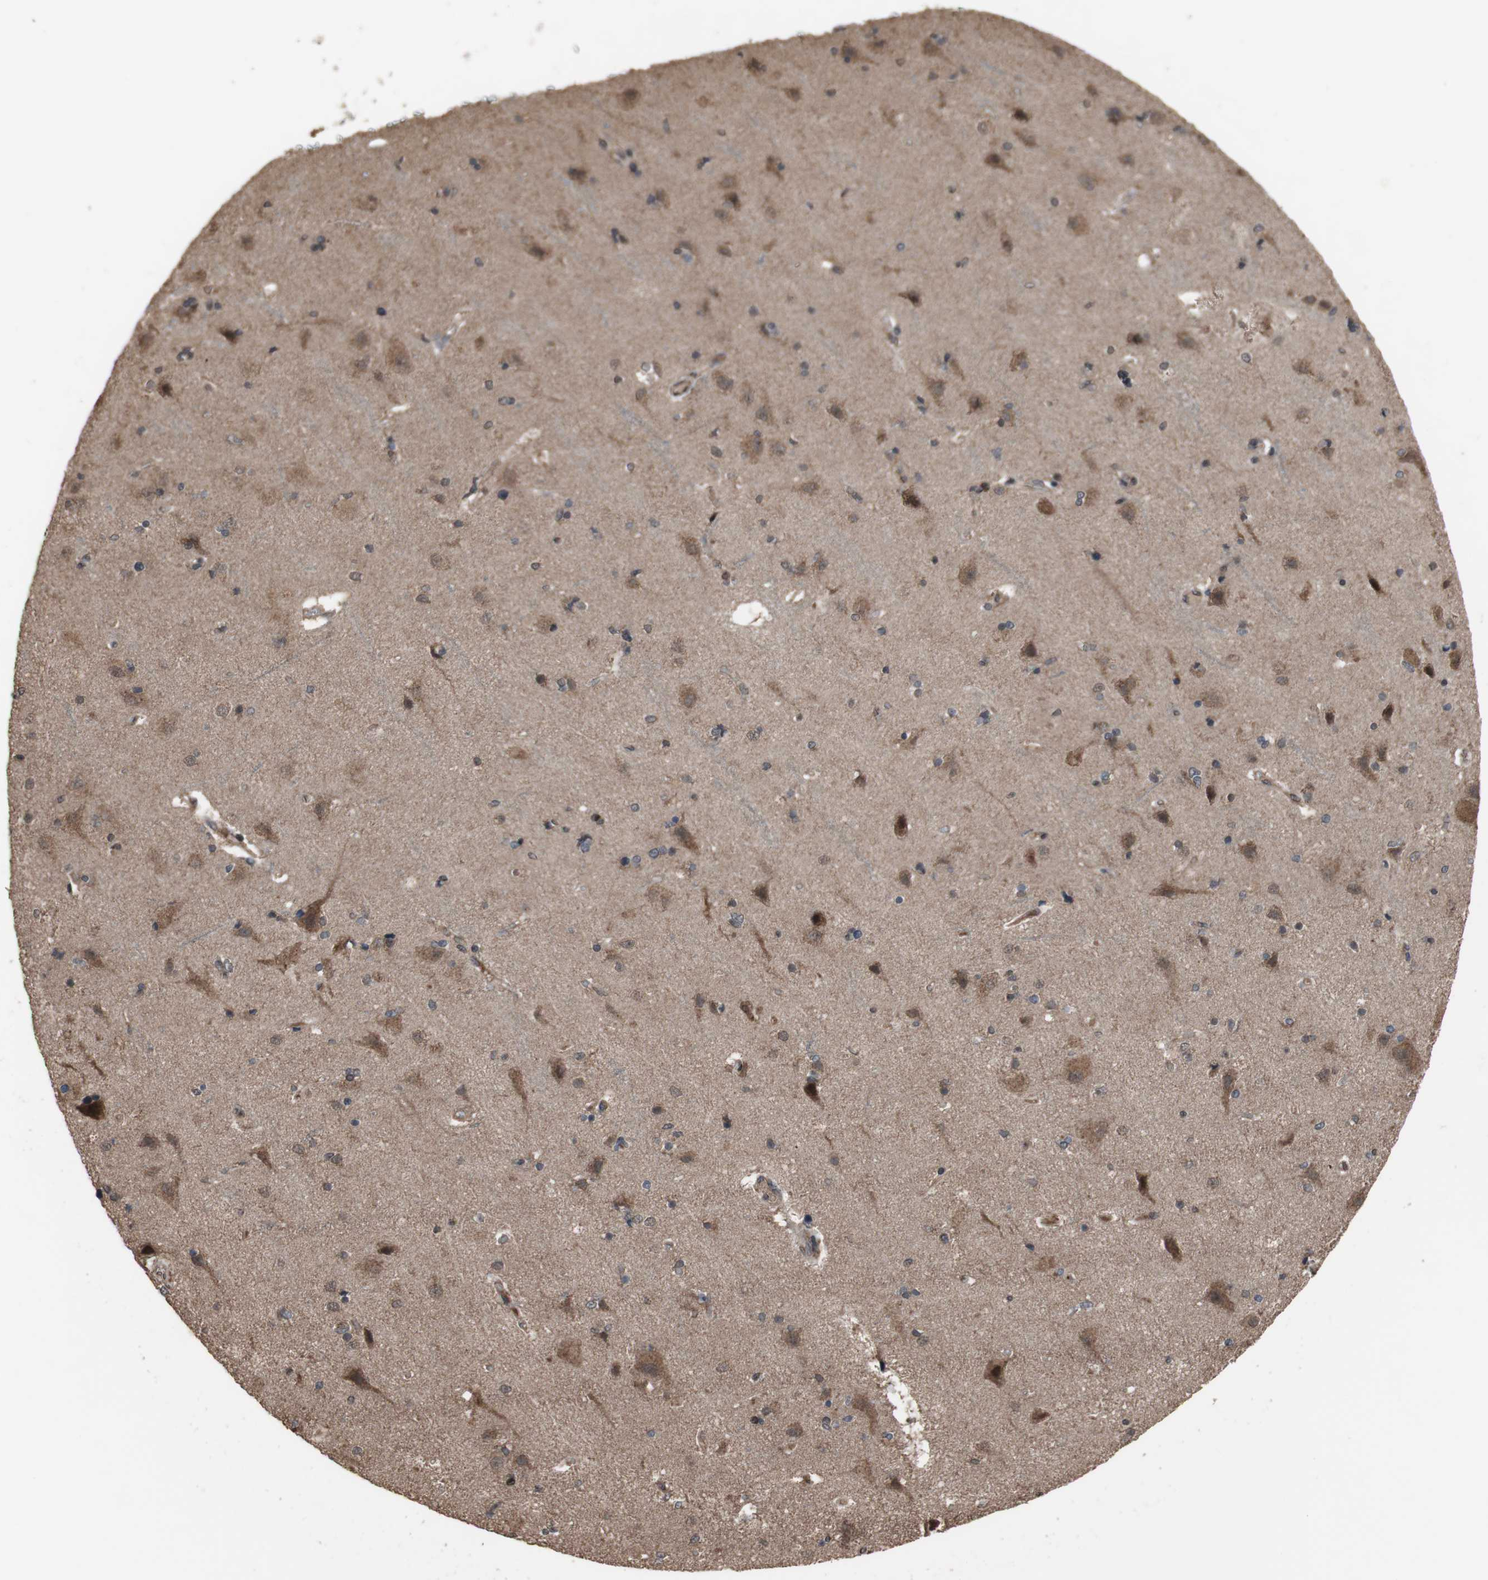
{"staining": {"intensity": "moderate", "quantity": ">75%", "location": "cytoplasmic/membranous,nuclear"}, "tissue": "cerebral cortex", "cell_type": "Endothelial cells", "image_type": "normal", "snomed": [{"axis": "morphology", "description": "Normal tissue, NOS"}, {"axis": "topography", "description": "Cerebral cortex"}], "caption": "Immunohistochemistry (IHC) histopathology image of benign cerebral cortex: cerebral cortex stained using IHC shows medium levels of moderate protein expression localized specifically in the cytoplasmic/membranous,nuclear of endothelial cells, appearing as a cytoplasmic/membranous,nuclear brown color.", "gene": "KANSL1", "patient": {"sex": "female", "age": 54}}